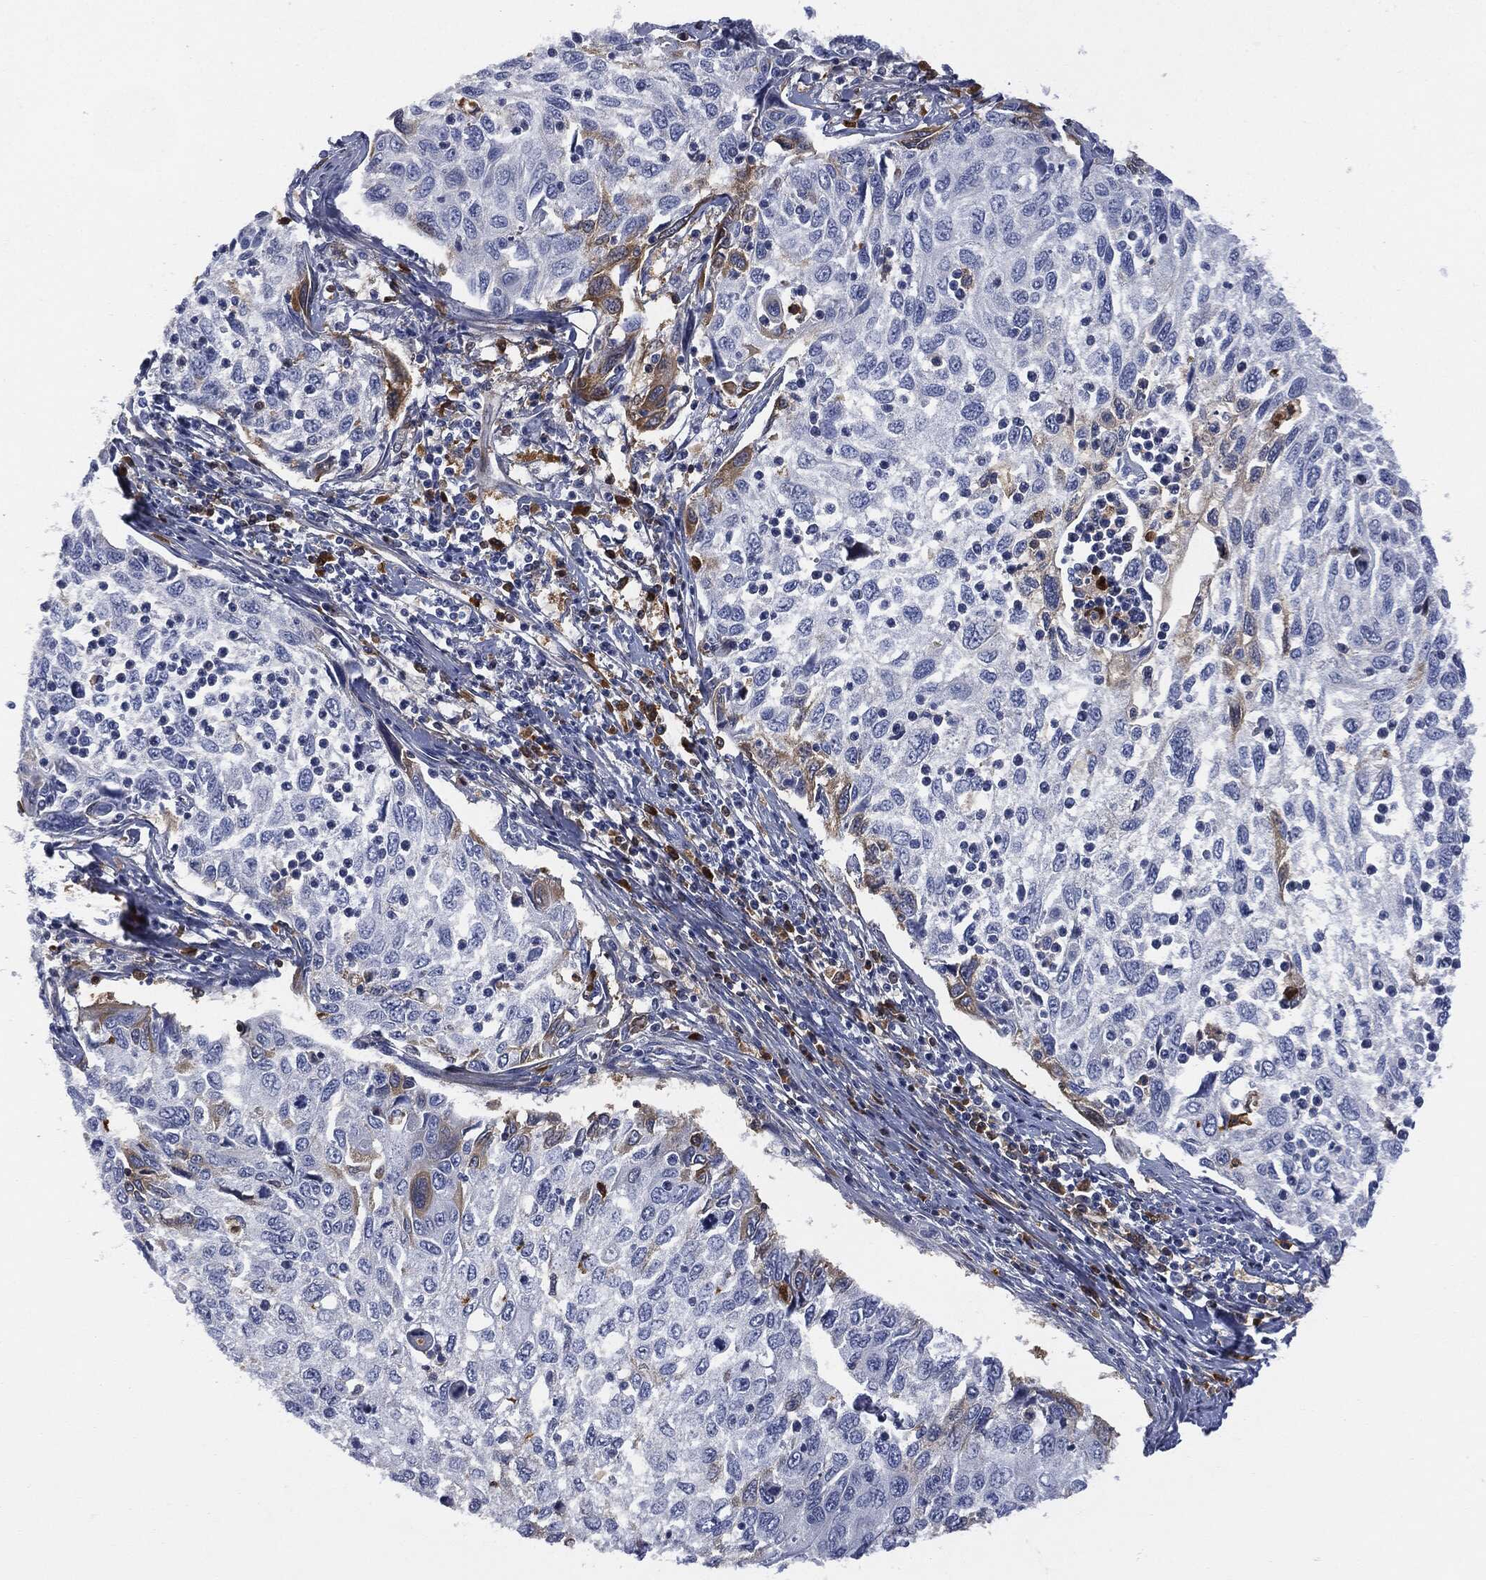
{"staining": {"intensity": "moderate", "quantity": "<25%", "location": "cytoplasmic/membranous"}, "tissue": "cervical cancer", "cell_type": "Tumor cells", "image_type": "cancer", "snomed": [{"axis": "morphology", "description": "Squamous cell carcinoma, NOS"}, {"axis": "topography", "description": "Cervix"}], "caption": "Protein staining shows moderate cytoplasmic/membranous positivity in about <25% of tumor cells in cervical squamous cell carcinoma.", "gene": "BTK", "patient": {"sex": "female", "age": 70}}